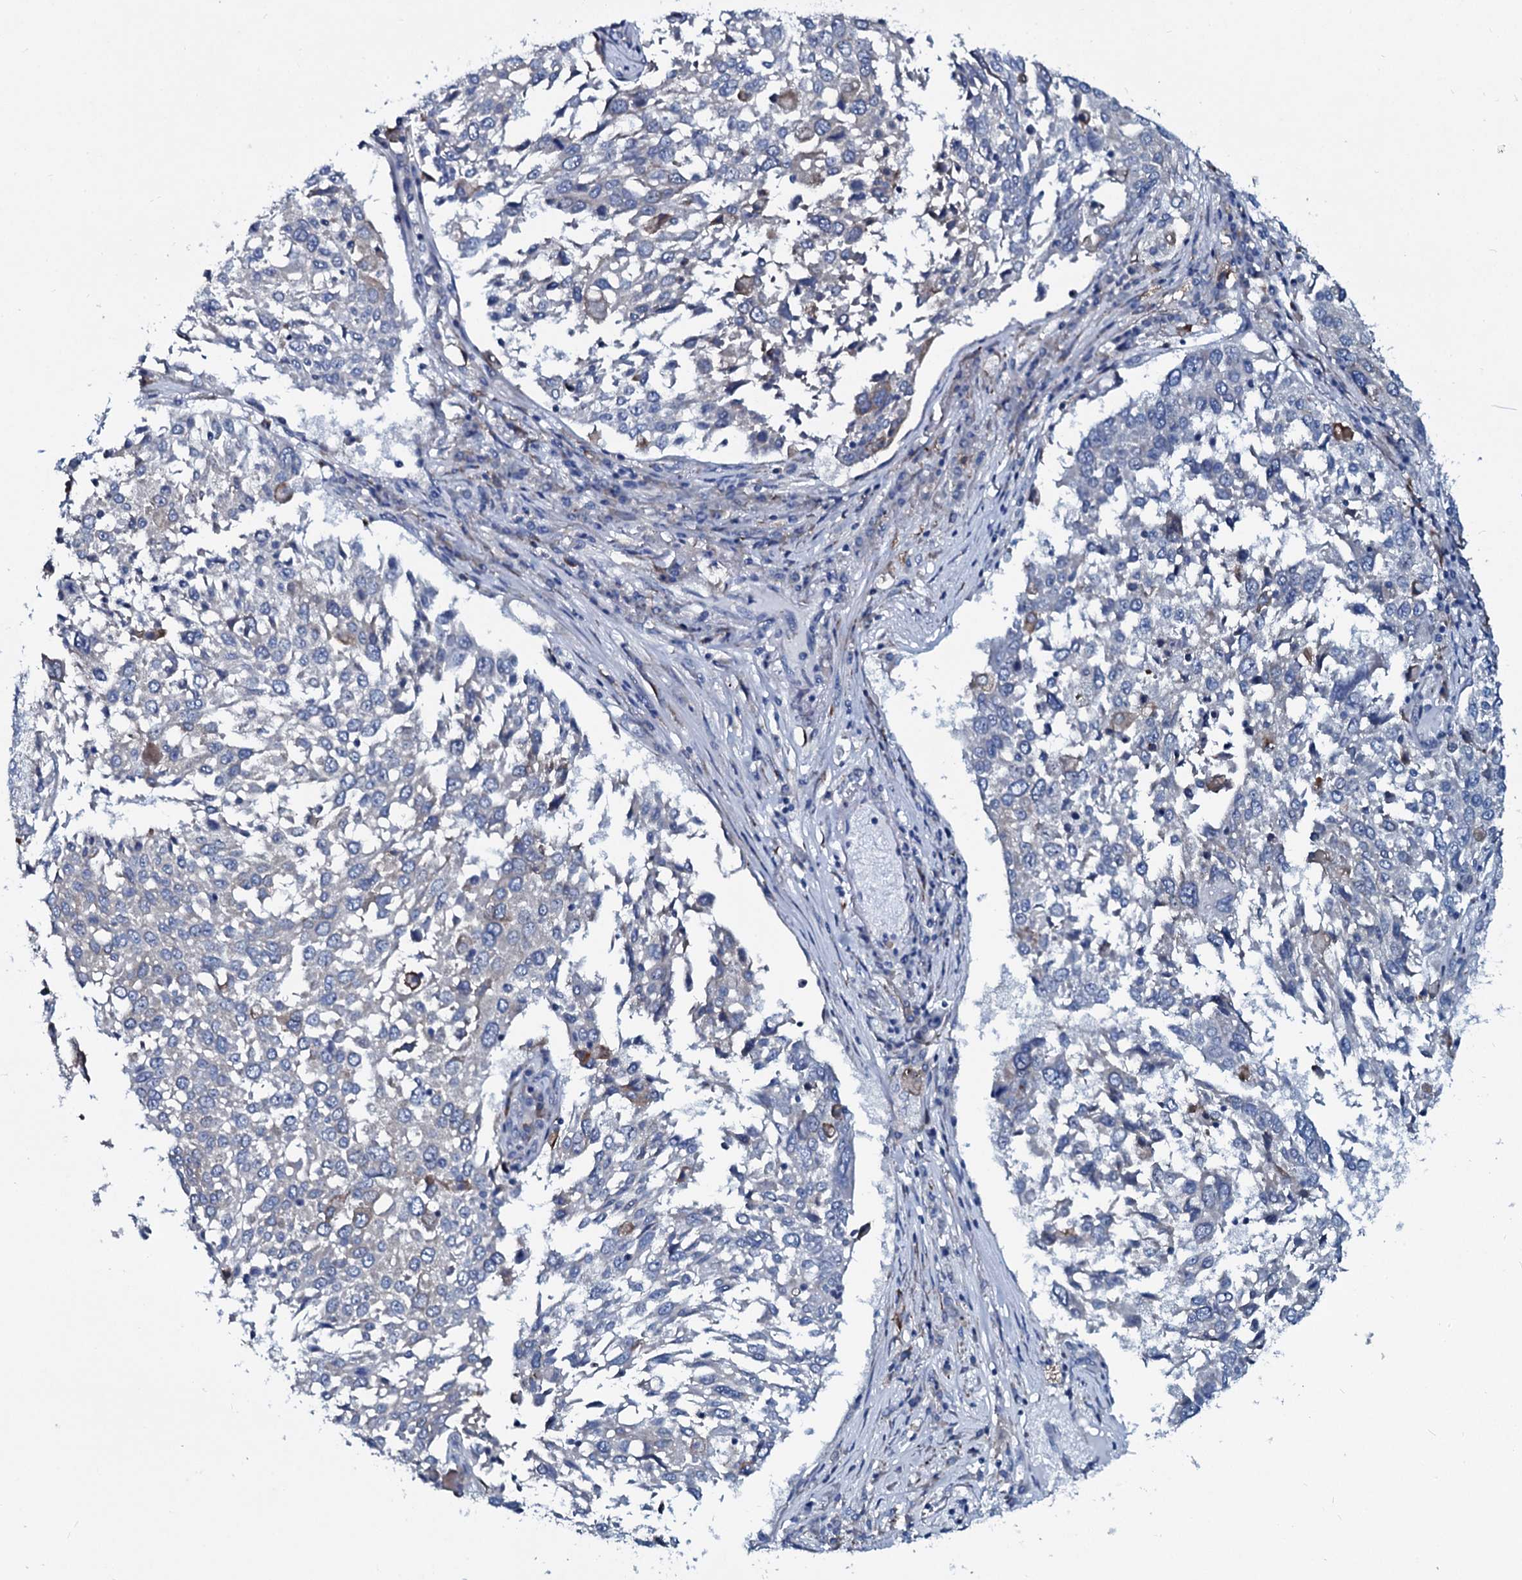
{"staining": {"intensity": "weak", "quantity": "<25%", "location": "cytoplasmic/membranous"}, "tissue": "lung cancer", "cell_type": "Tumor cells", "image_type": "cancer", "snomed": [{"axis": "morphology", "description": "Squamous cell carcinoma, NOS"}, {"axis": "topography", "description": "Lung"}], "caption": "DAB immunohistochemical staining of human lung squamous cell carcinoma exhibits no significant expression in tumor cells.", "gene": "TPGS2", "patient": {"sex": "male", "age": 65}}